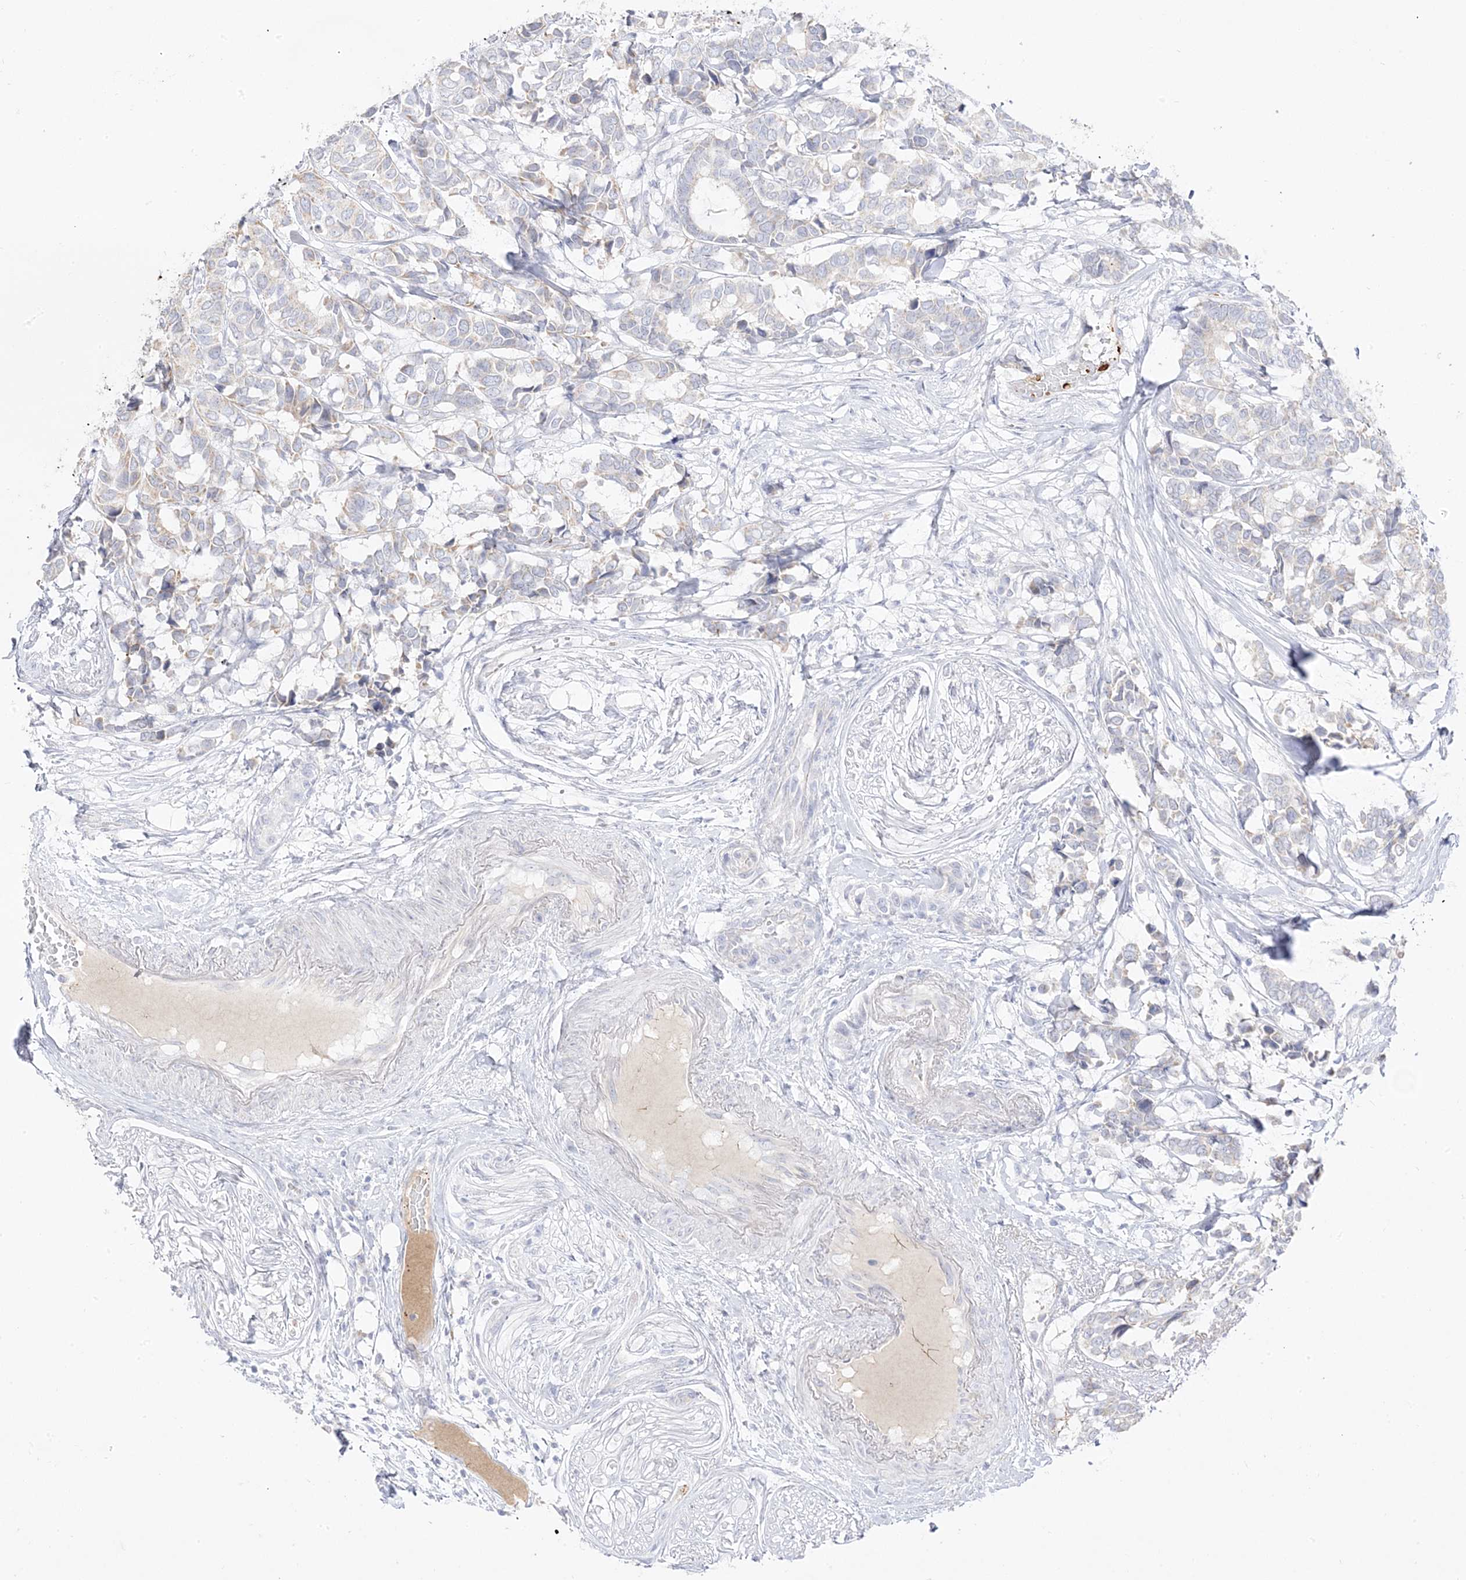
{"staining": {"intensity": "weak", "quantity": "<25%", "location": "cytoplasmic/membranous"}, "tissue": "breast cancer", "cell_type": "Tumor cells", "image_type": "cancer", "snomed": [{"axis": "morphology", "description": "Duct carcinoma"}, {"axis": "topography", "description": "Breast"}], "caption": "This micrograph is of breast cancer stained with IHC to label a protein in brown with the nuclei are counter-stained blue. There is no expression in tumor cells. The staining was performed using DAB to visualize the protein expression in brown, while the nuclei were stained in blue with hematoxylin (Magnification: 20x).", "gene": "TRANK1", "patient": {"sex": "female", "age": 87}}